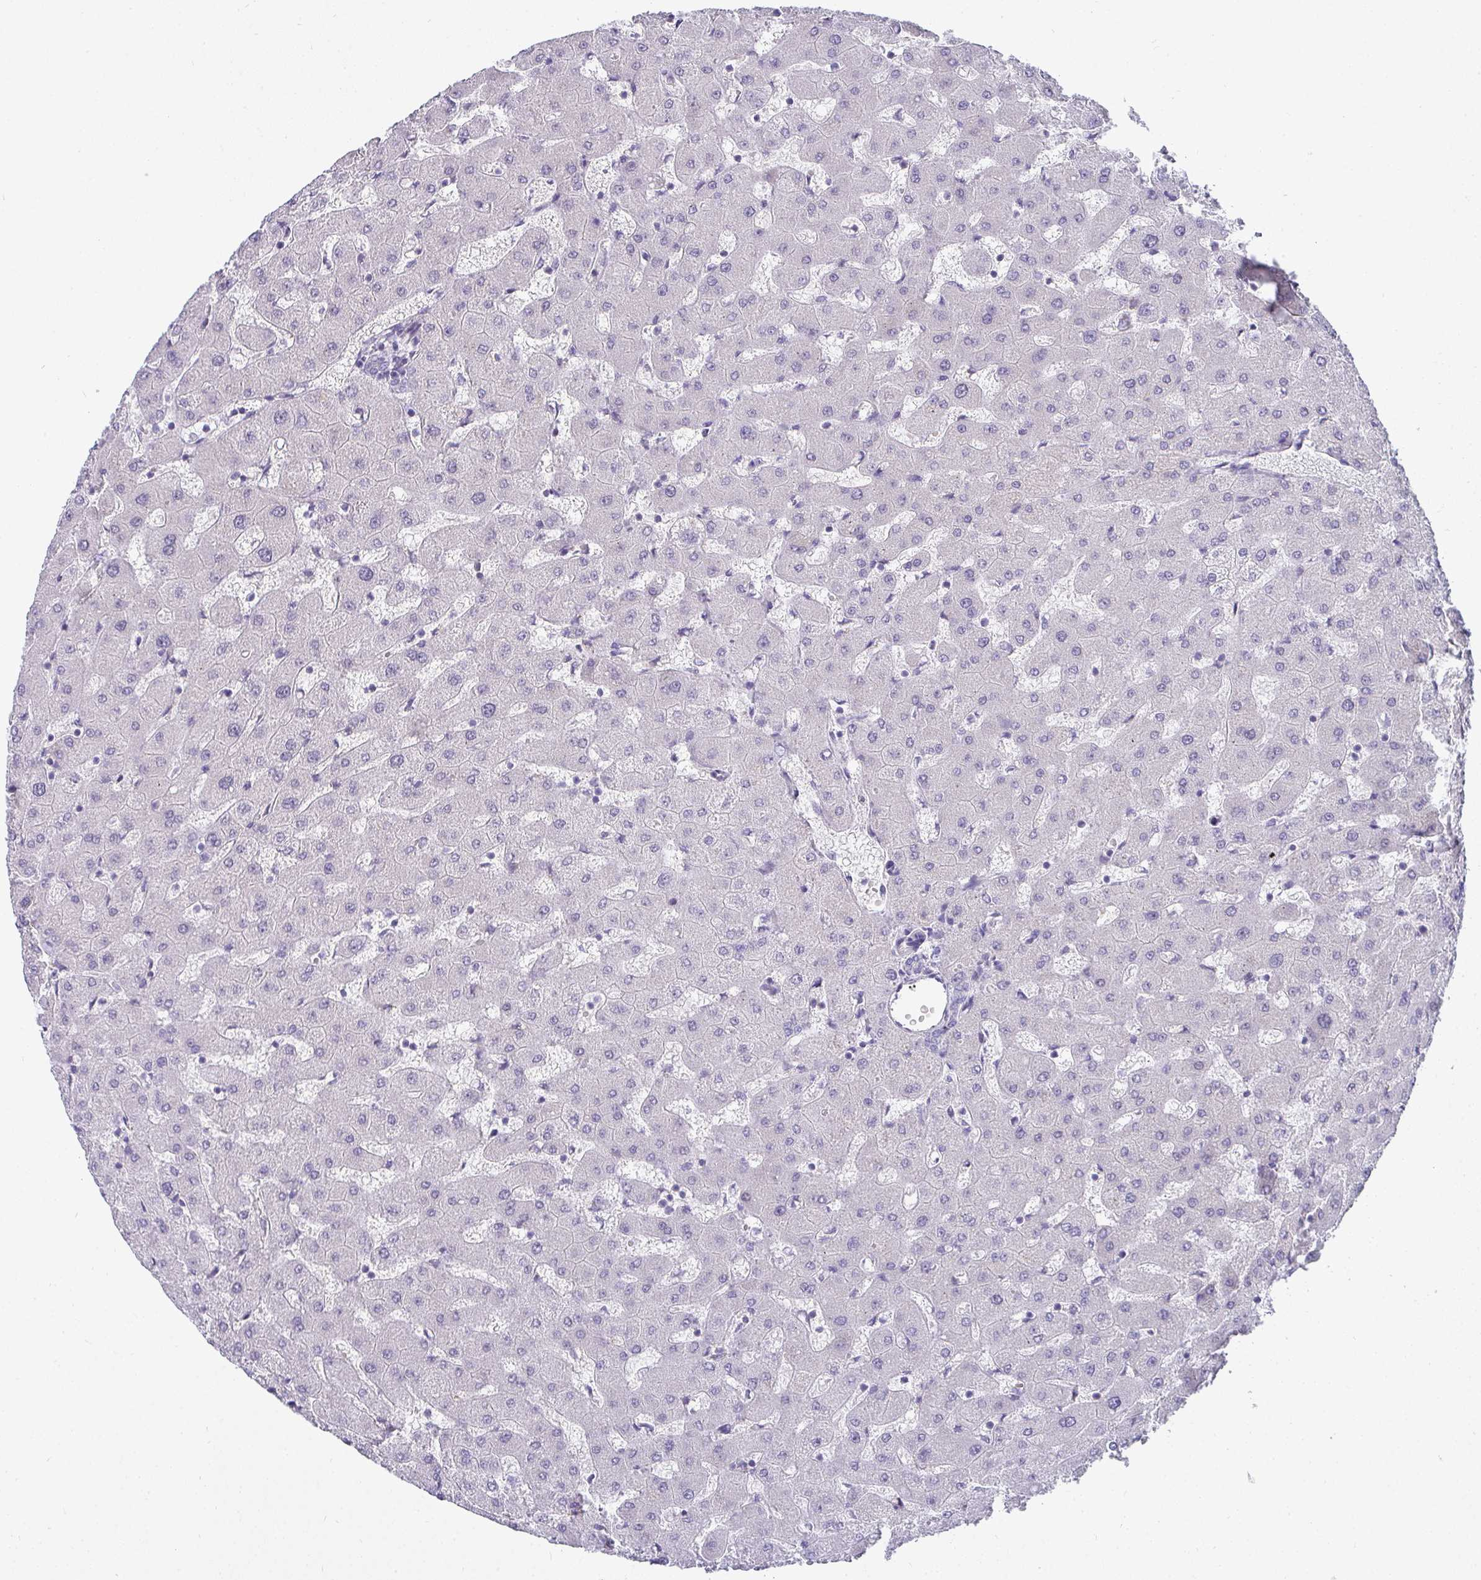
{"staining": {"intensity": "negative", "quantity": "none", "location": "none"}, "tissue": "liver", "cell_type": "Cholangiocytes", "image_type": "normal", "snomed": [{"axis": "morphology", "description": "Normal tissue, NOS"}, {"axis": "topography", "description": "Liver"}], "caption": "Immunohistochemistry (IHC) of benign liver exhibits no positivity in cholangiocytes.", "gene": "AK5", "patient": {"sex": "female", "age": 63}}